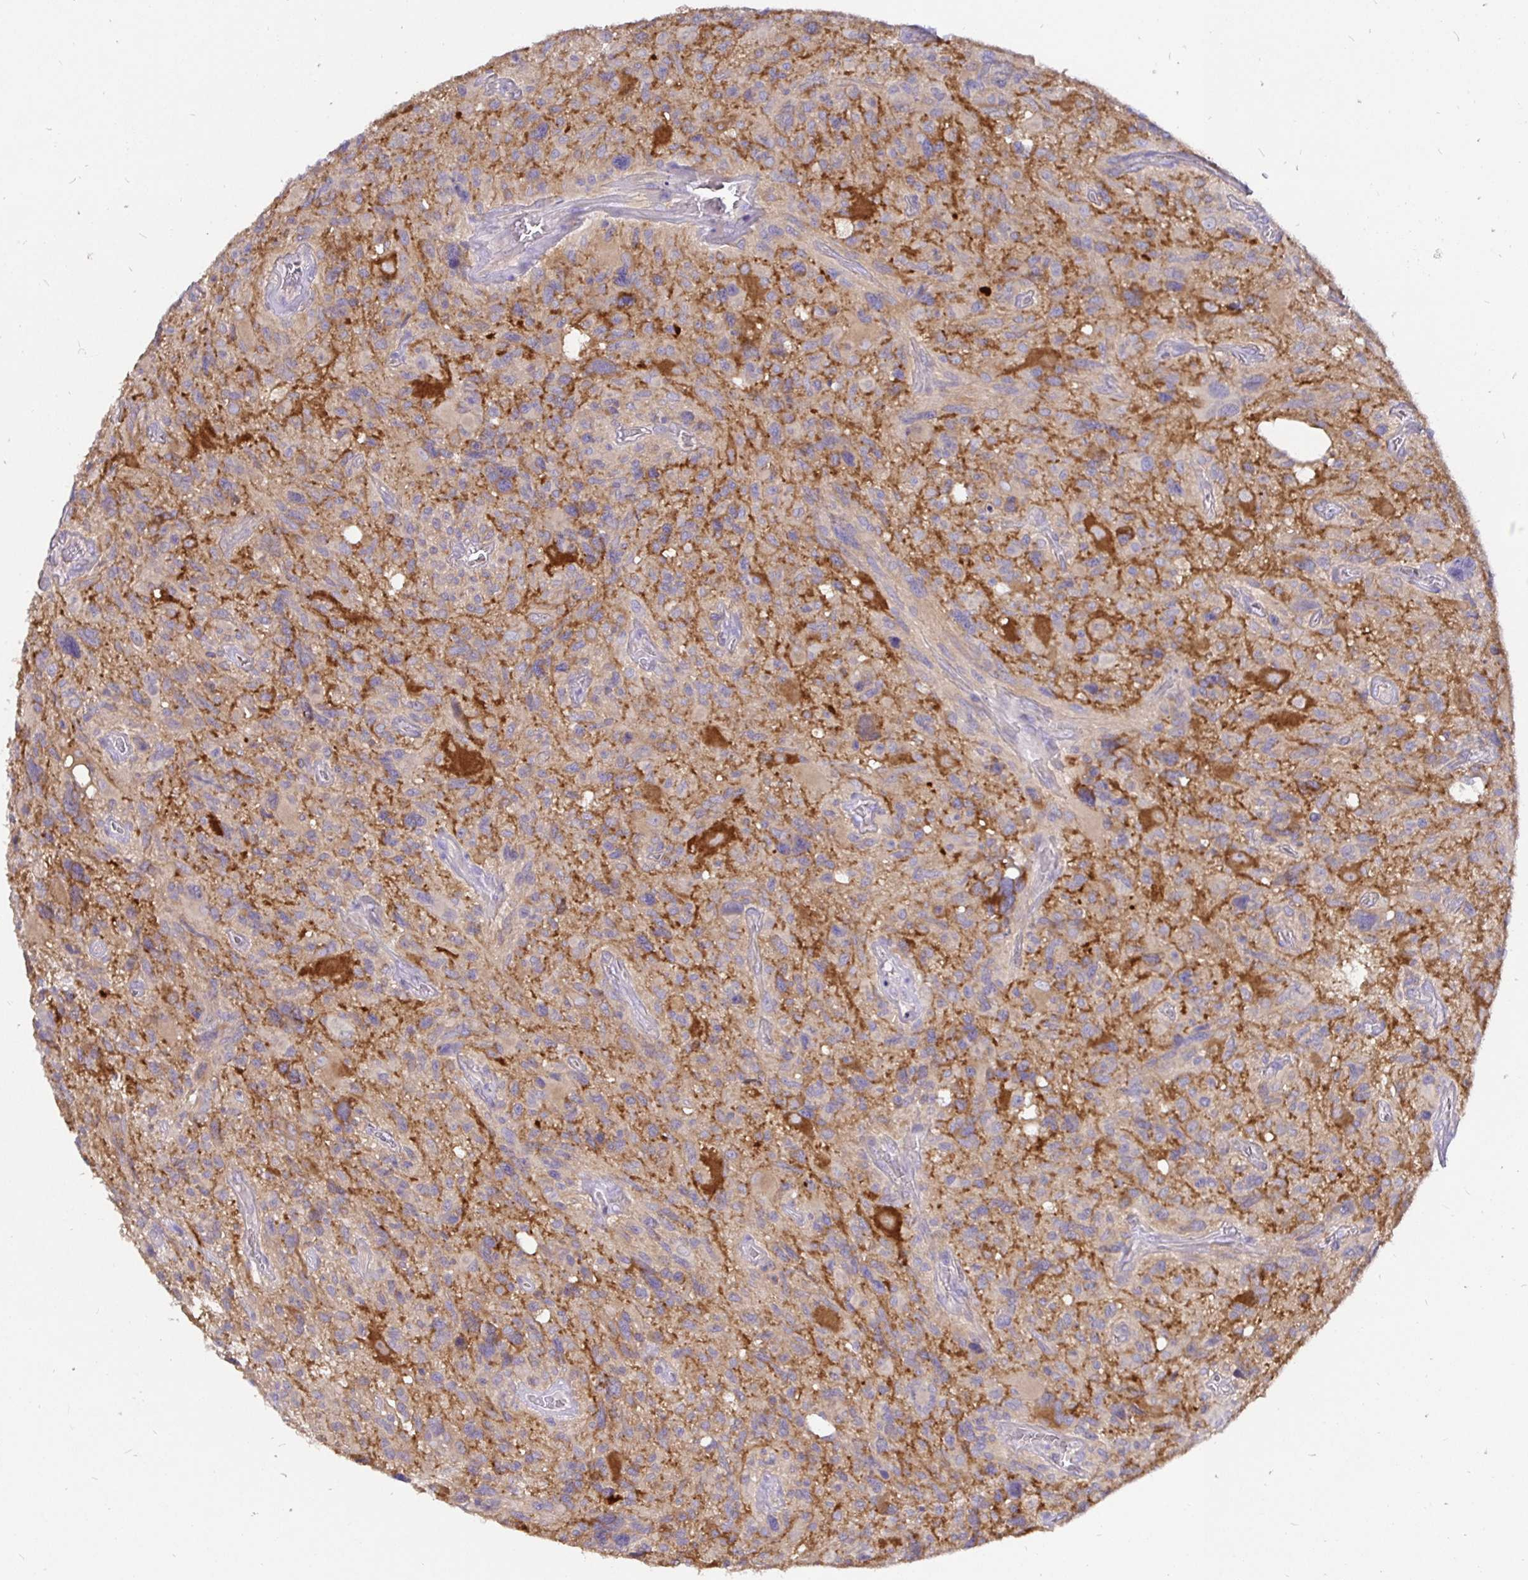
{"staining": {"intensity": "weak", "quantity": "<25%", "location": "cytoplasmic/membranous"}, "tissue": "glioma", "cell_type": "Tumor cells", "image_type": "cancer", "snomed": [{"axis": "morphology", "description": "Glioma, malignant, High grade"}, {"axis": "topography", "description": "Brain"}], "caption": "Immunohistochemistry image of neoplastic tissue: human glioma stained with DAB (3,3'-diaminobenzidine) reveals no significant protein staining in tumor cells.", "gene": "KIF21A", "patient": {"sex": "male", "age": 49}}